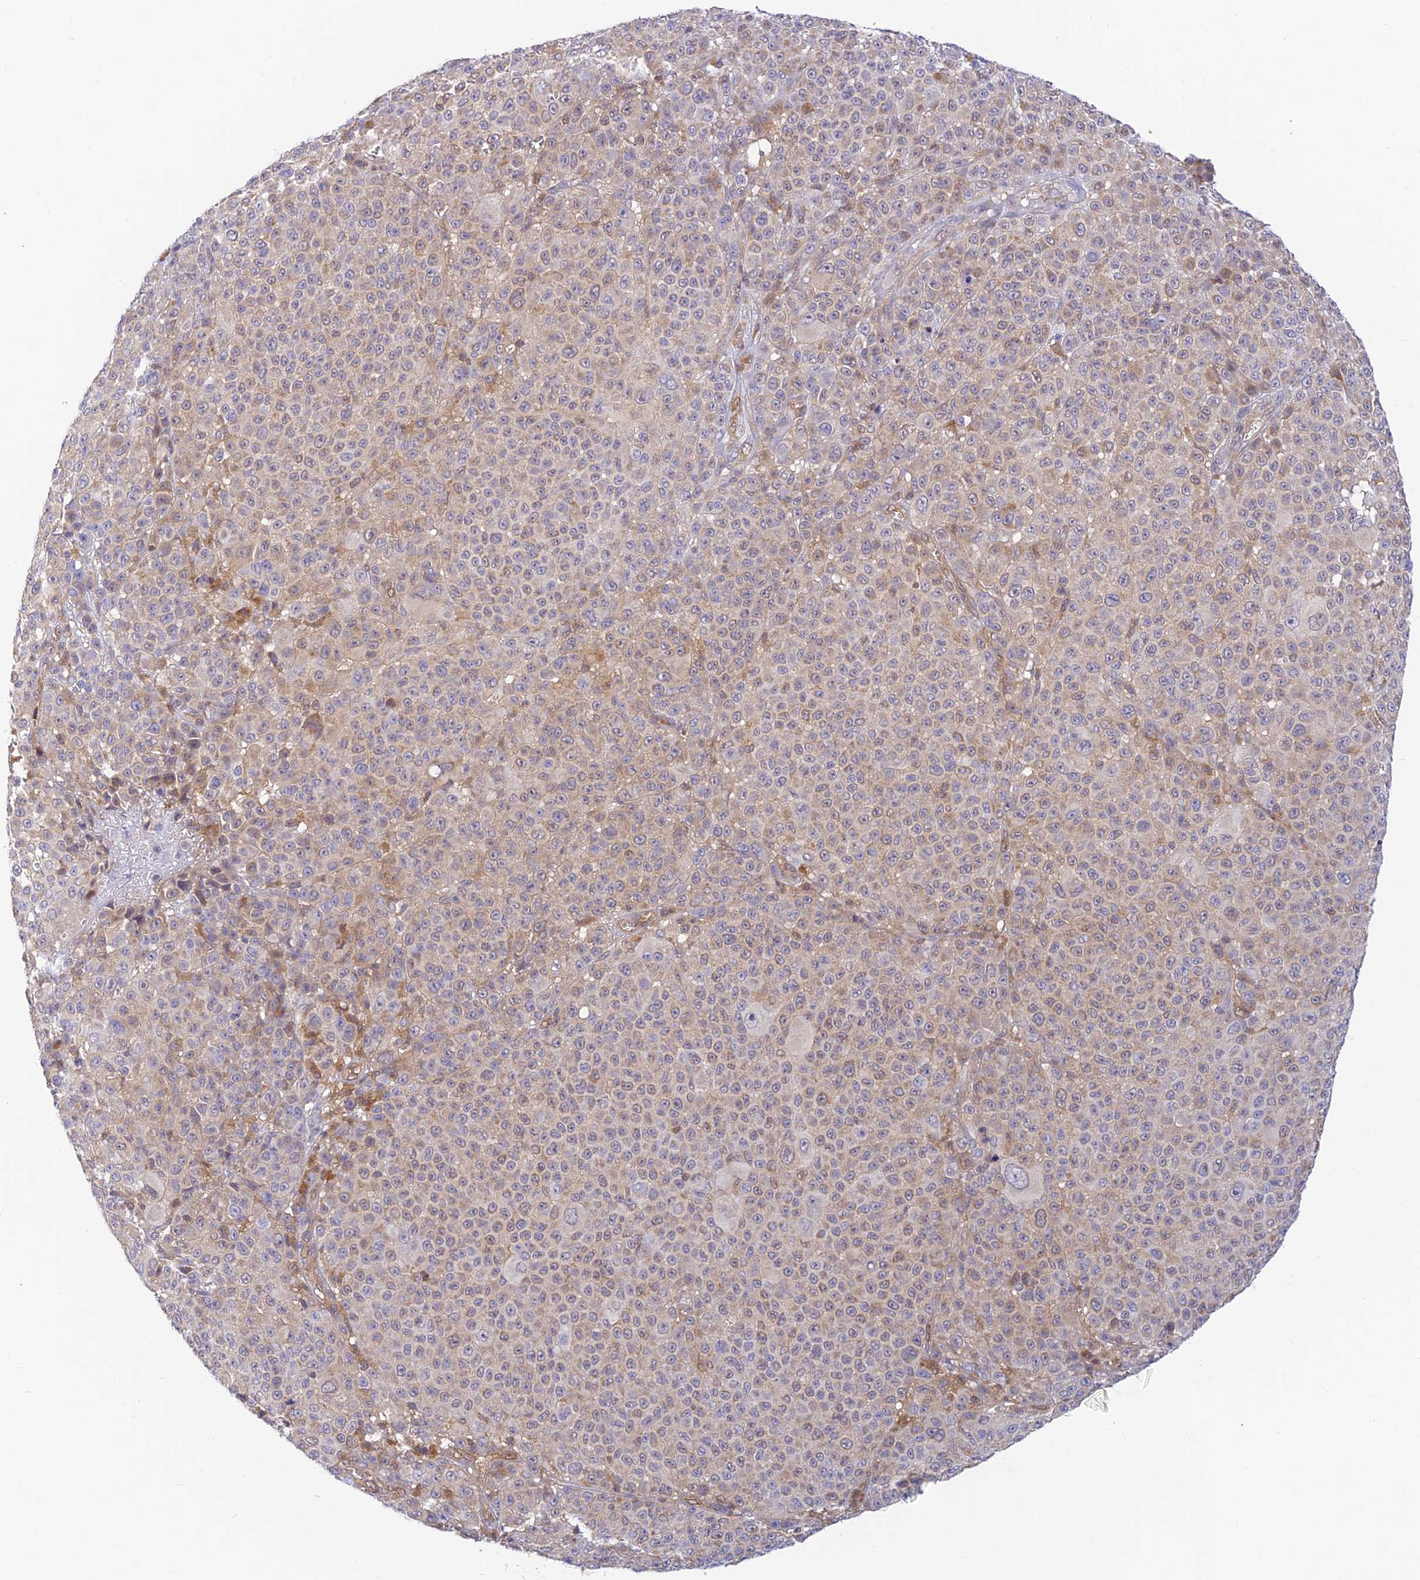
{"staining": {"intensity": "weak", "quantity": "25%-75%", "location": "cytoplasmic/membranous"}, "tissue": "melanoma", "cell_type": "Tumor cells", "image_type": "cancer", "snomed": [{"axis": "morphology", "description": "Malignant melanoma, NOS"}, {"axis": "topography", "description": "Skin"}], "caption": "An immunohistochemistry (IHC) micrograph of tumor tissue is shown. Protein staining in brown shows weak cytoplasmic/membranous positivity in malignant melanoma within tumor cells.", "gene": "LYSMD2", "patient": {"sex": "female", "age": 94}}